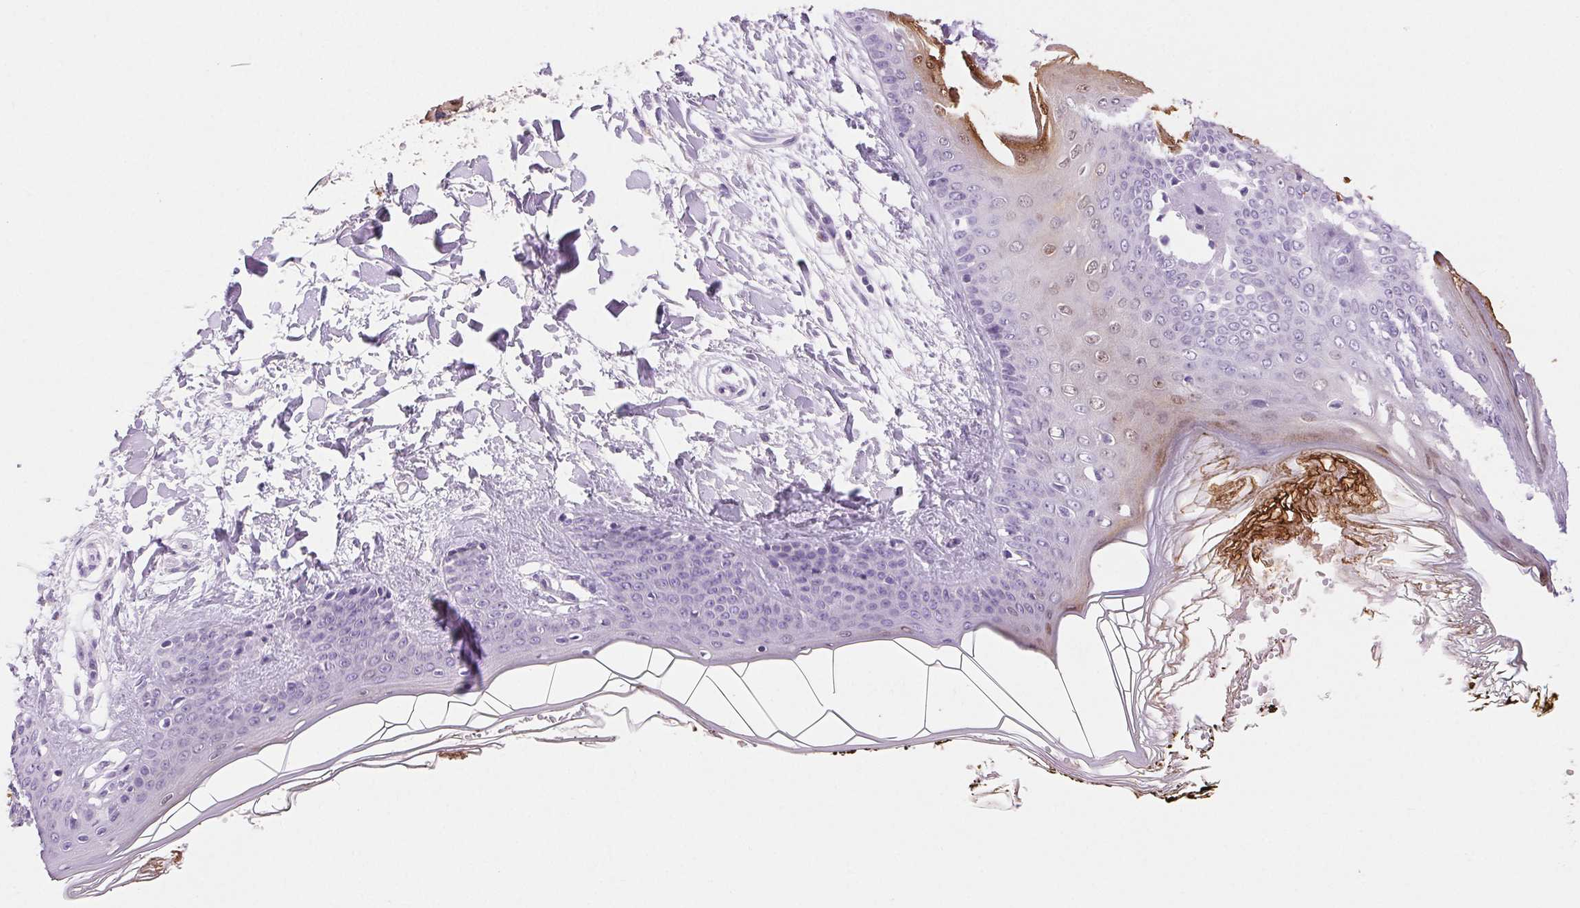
{"staining": {"intensity": "negative", "quantity": "none", "location": "none"}, "tissue": "skin", "cell_type": "Fibroblasts", "image_type": "normal", "snomed": [{"axis": "morphology", "description": "Normal tissue, NOS"}, {"axis": "topography", "description": "Skin"}], "caption": "Immunohistochemical staining of benign human skin reveals no significant staining in fibroblasts.", "gene": "SERPINB3", "patient": {"sex": "female", "age": 34}}